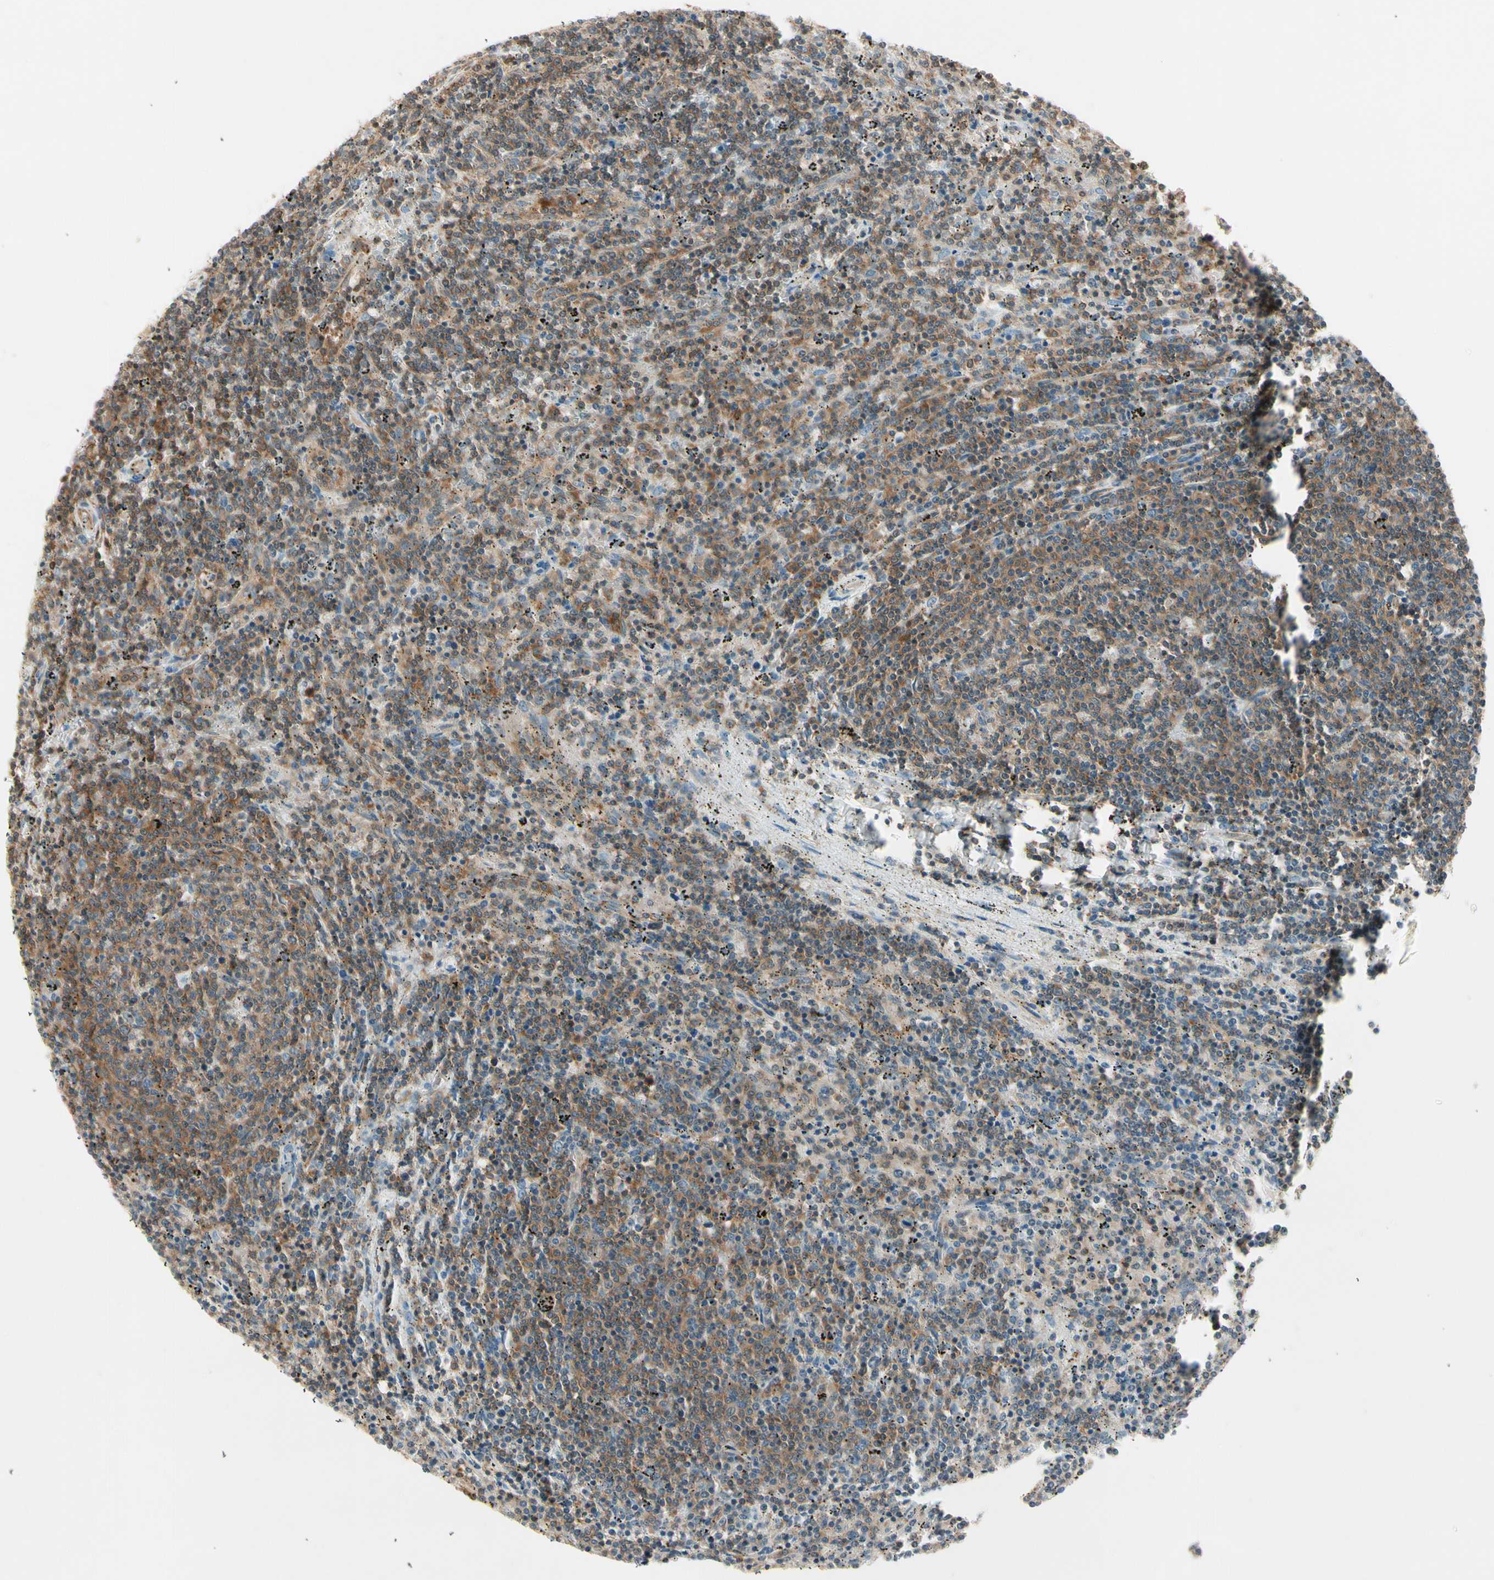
{"staining": {"intensity": "moderate", "quantity": ">75%", "location": "cytoplasmic/membranous"}, "tissue": "lymphoma", "cell_type": "Tumor cells", "image_type": "cancer", "snomed": [{"axis": "morphology", "description": "Malignant lymphoma, non-Hodgkin's type, Low grade"}, {"axis": "topography", "description": "Spleen"}], "caption": "Lymphoma stained with DAB immunohistochemistry (IHC) demonstrates medium levels of moderate cytoplasmic/membranous positivity in about >75% of tumor cells.", "gene": "OXSR1", "patient": {"sex": "female", "age": 50}}